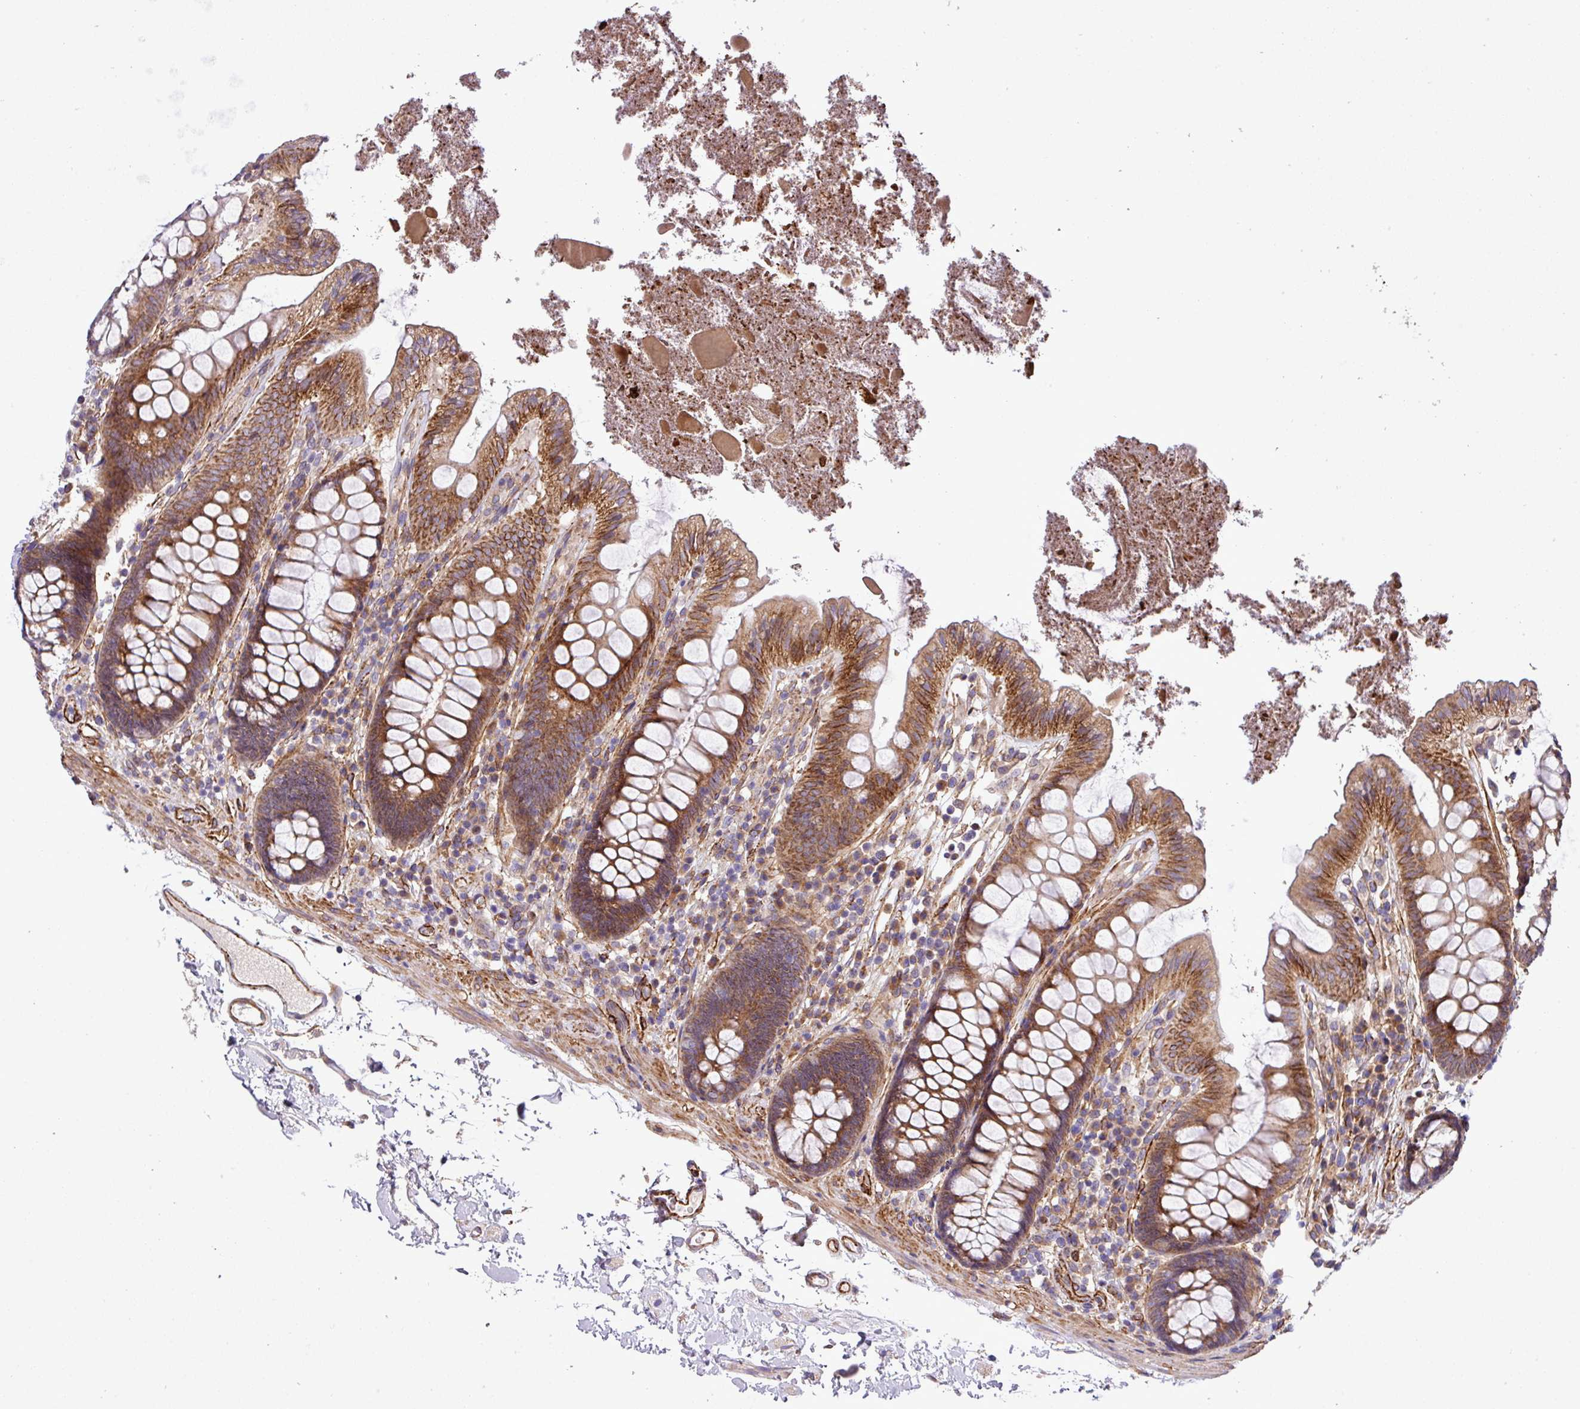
{"staining": {"intensity": "moderate", "quantity": ">75%", "location": "cytoplasmic/membranous"}, "tissue": "colon", "cell_type": "Endothelial cells", "image_type": "normal", "snomed": [{"axis": "morphology", "description": "Normal tissue, NOS"}, {"axis": "topography", "description": "Colon"}], "caption": "A brown stain highlights moderate cytoplasmic/membranous expression of a protein in endothelial cells of normal colon. (Stains: DAB (3,3'-diaminobenzidine) in brown, nuclei in blue, Microscopy: brightfield microscopy at high magnification).", "gene": "FAM47E", "patient": {"sex": "male", "age": 84}}